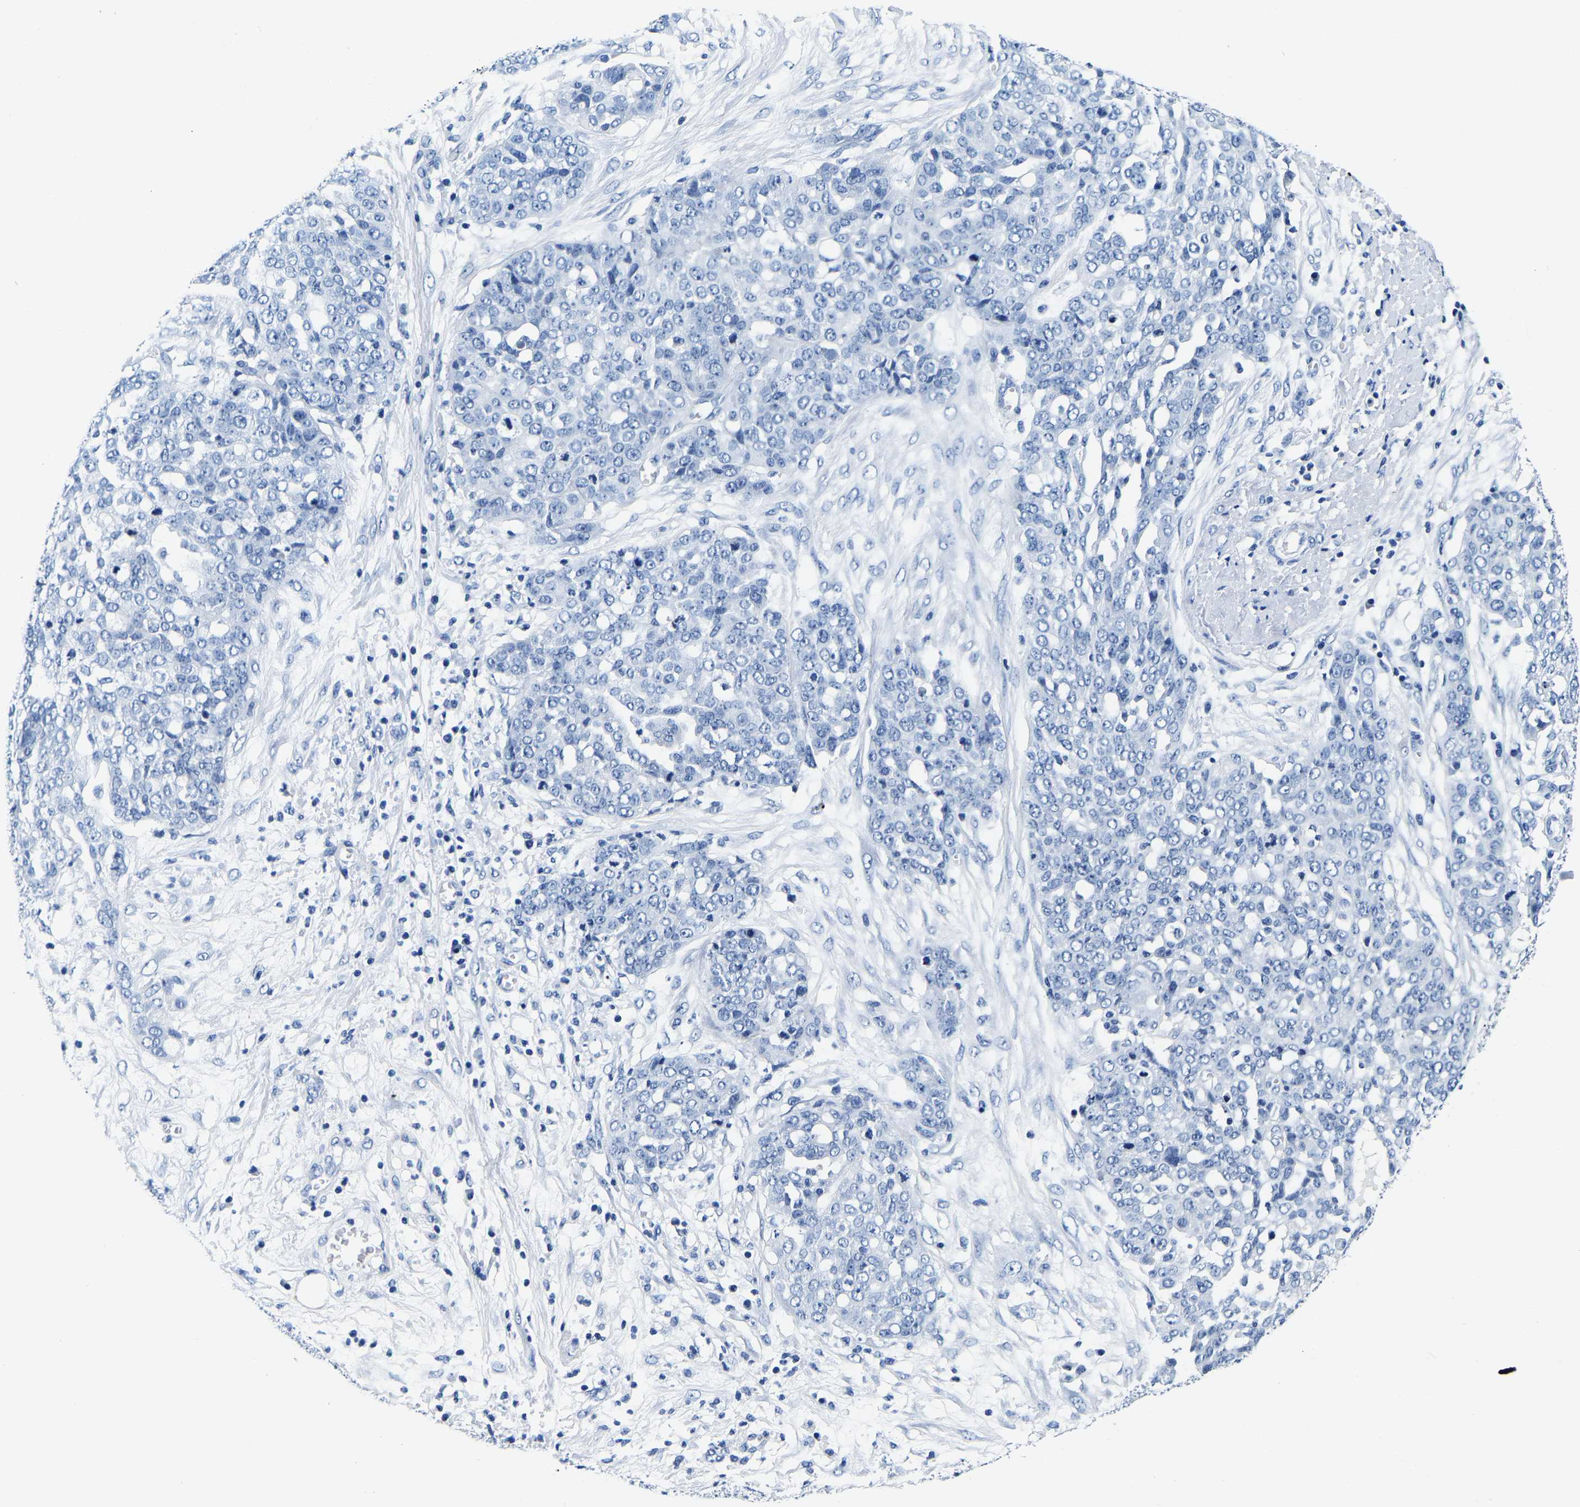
{"staining": {"intensity": "negative", "quantity": "none", "location": "none"}, "tissue": "ovarian cancer", "cell_type": "Tumor cells", "image_type": "cancer", "snomed": [{"axis": "morphology", "description": "Cystadenocarcinoma, serous, NOS"}, {"axis": "topography", "description": "Soft tissue"}, {"axis": "topography", "description": "Ovary"}], "caption": "The image displays no staining of tumor cells in ovarian cancer (serous cystadenocarcinoma).", "gene": "ACO1", "patient": {"sex": "female", "age": 57}}